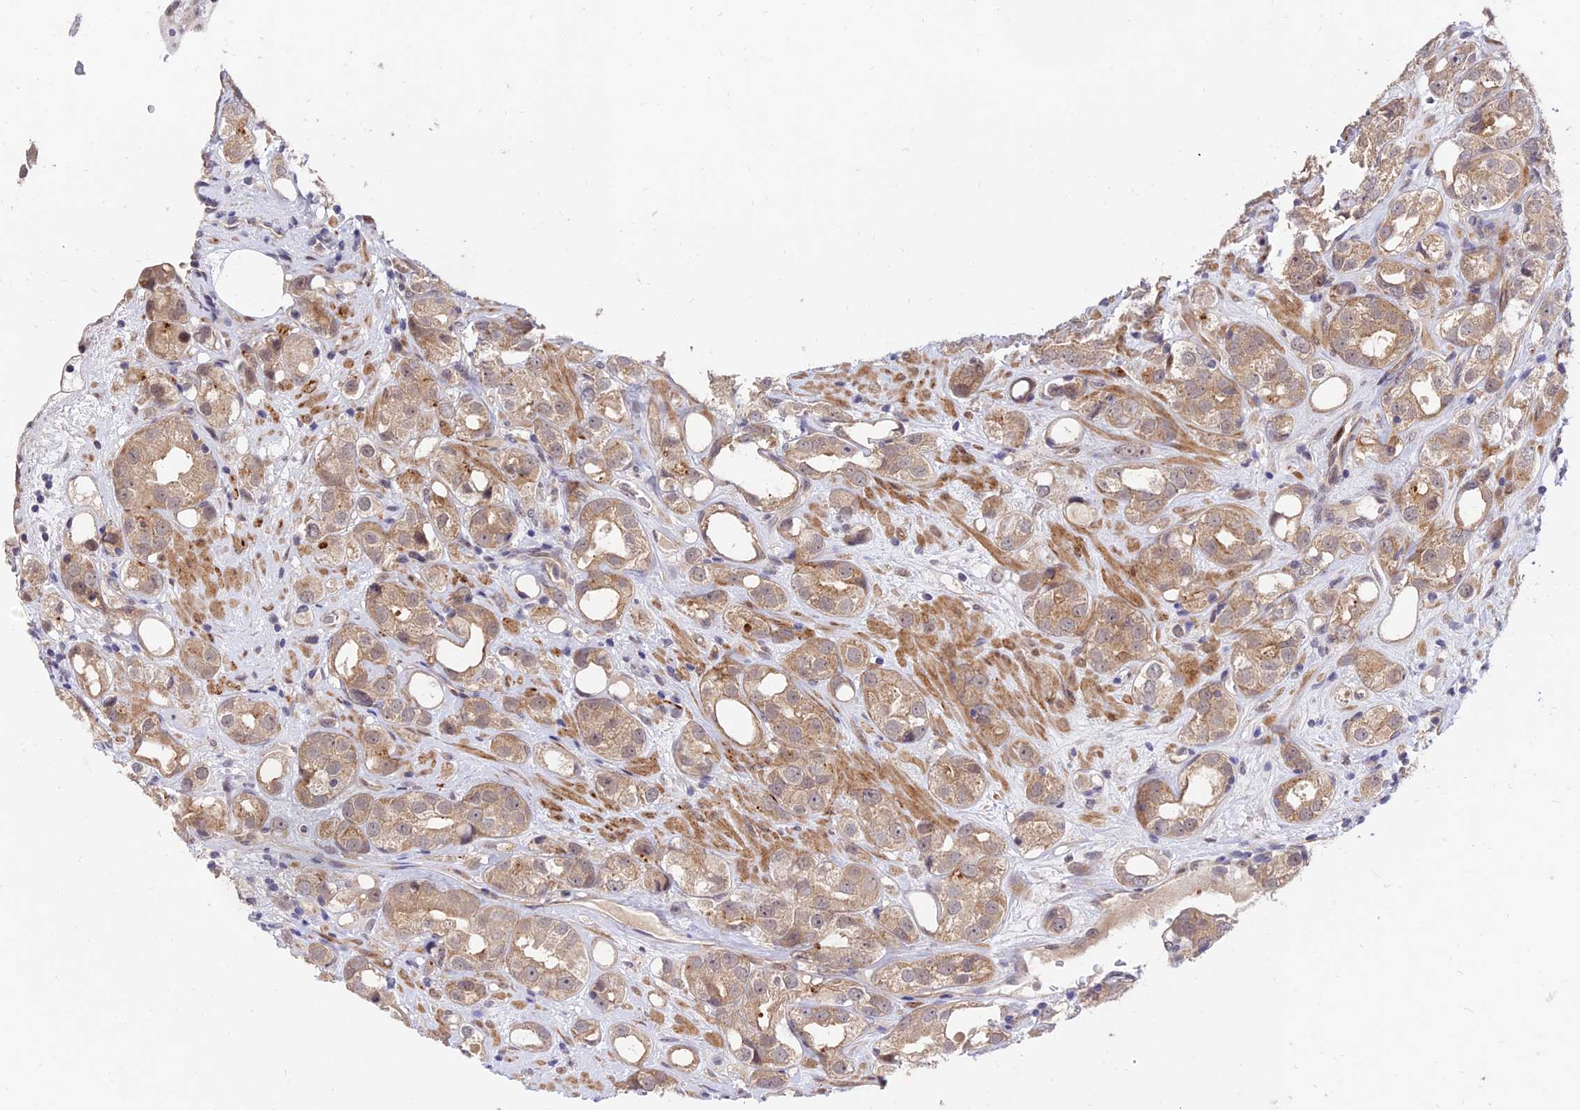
{"staining": {"intensity": "moderate", "quantity": ">75%", "location": "cytoplasmic/membranous"}, "tissue": "prostate cancer", "cell_type": "Tumor cells", "image_type": "cancer", "snomed": [{"axis": "morphology", "description": "Adenocarcinoma, NOS"}, {"axis": "topography", "description": "Prostate"}], "caption": "The immunohistochemical stain labels moderate cytoplasmic/membranous staining in tumor cells of prostate cancer tissue.", "gene": "ZNF85", "patient": {"sex": "male", "age": 79}}